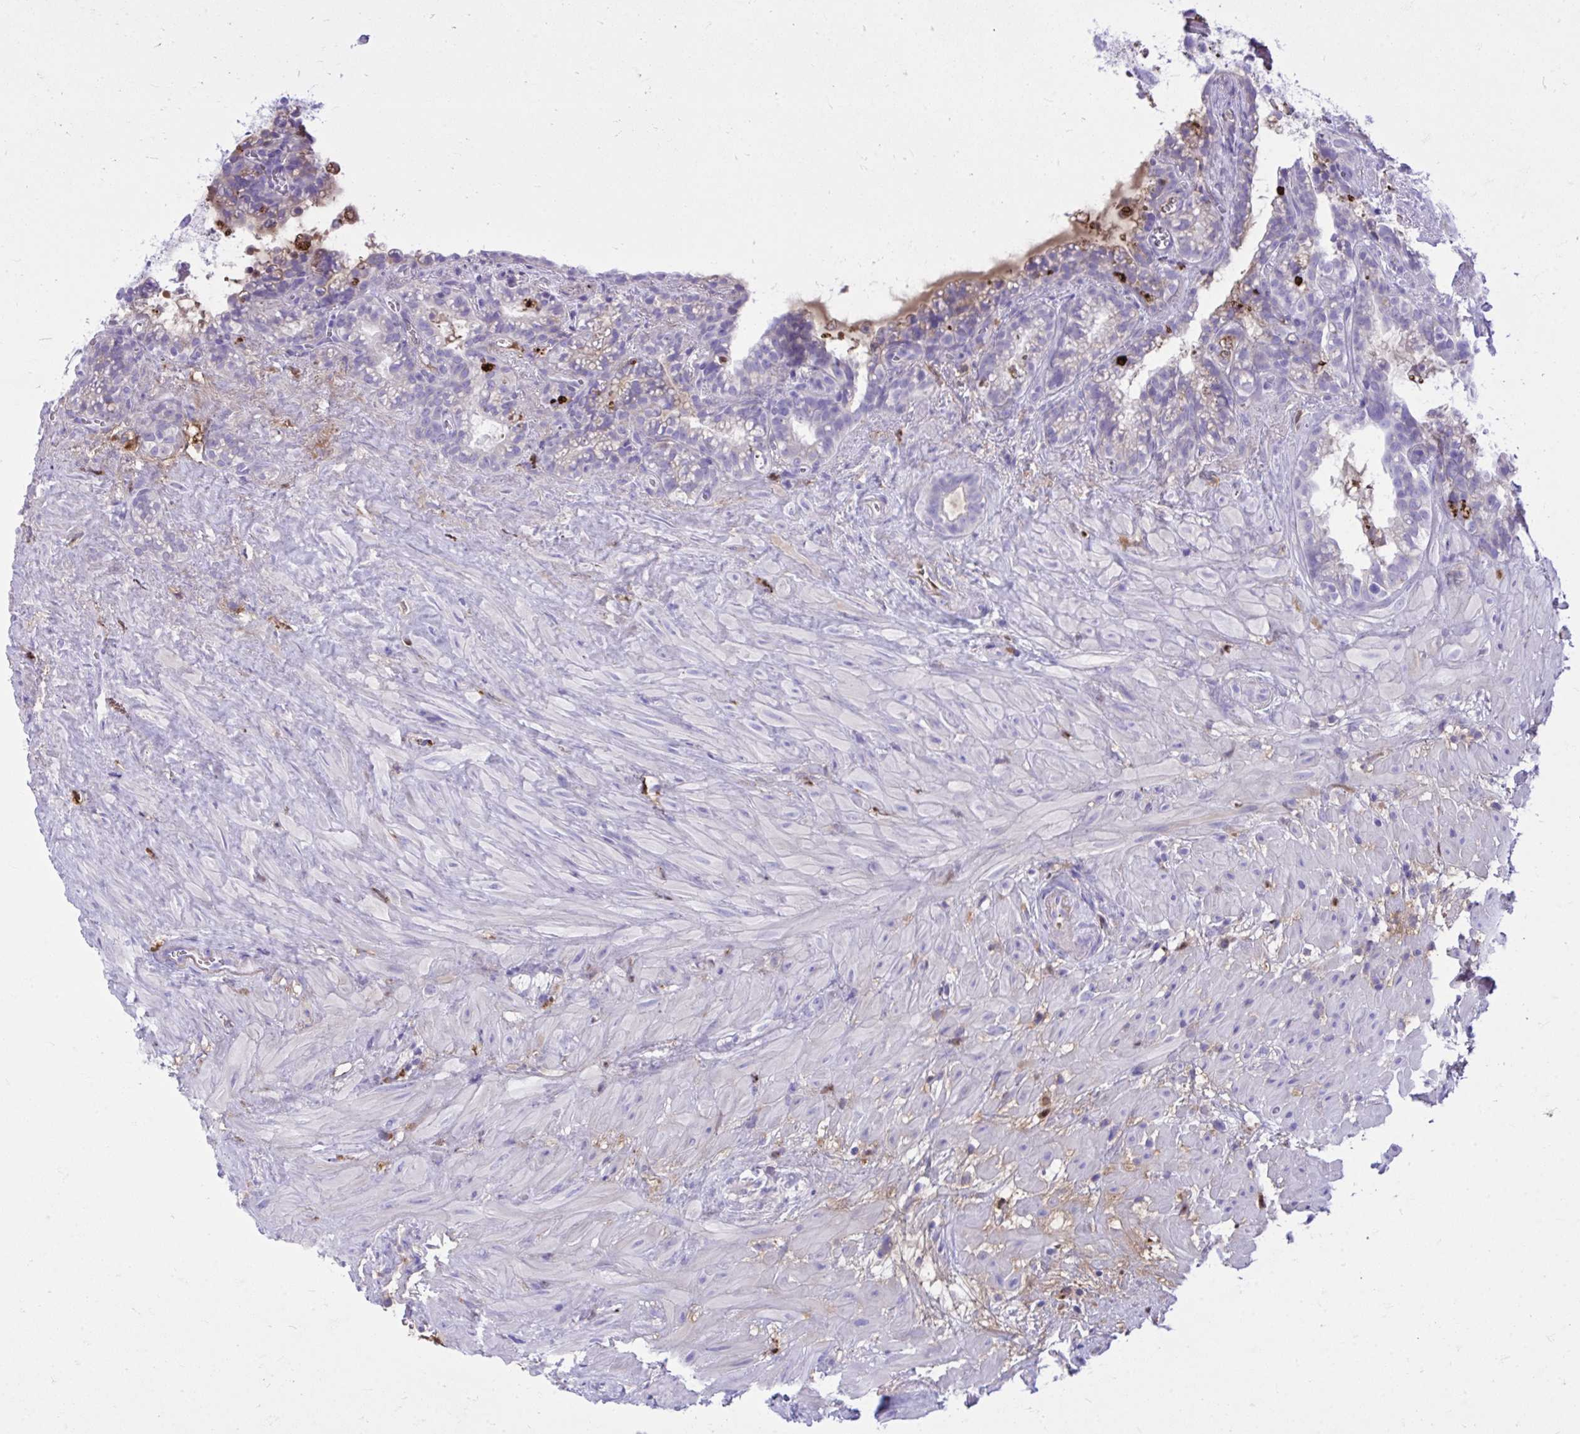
{"staining": {"intensity": "negative", "quantity": "none", "location": "none"}, "tissue": "seminal vesicle", "cell_type": "Glandular cells", "image_type": "normal", "snomed": [{"axis": "morphology", "description": "Normal tissue, NOS"}, {"axis": "topography", "description": "Seminal veicle"}], "caption": "Image shows no significant protein staining in glandular cells of unremarkable seminal vesicle. (Stains: DAB (3,3'-diaminobenzidine) immunohistochemistry (IHC) with hematoxylin counter stain, Microscopy: brightfield microscopy at high magnification).", "gene": "HRG", "patient": {"sex": "male", "age": 76}}